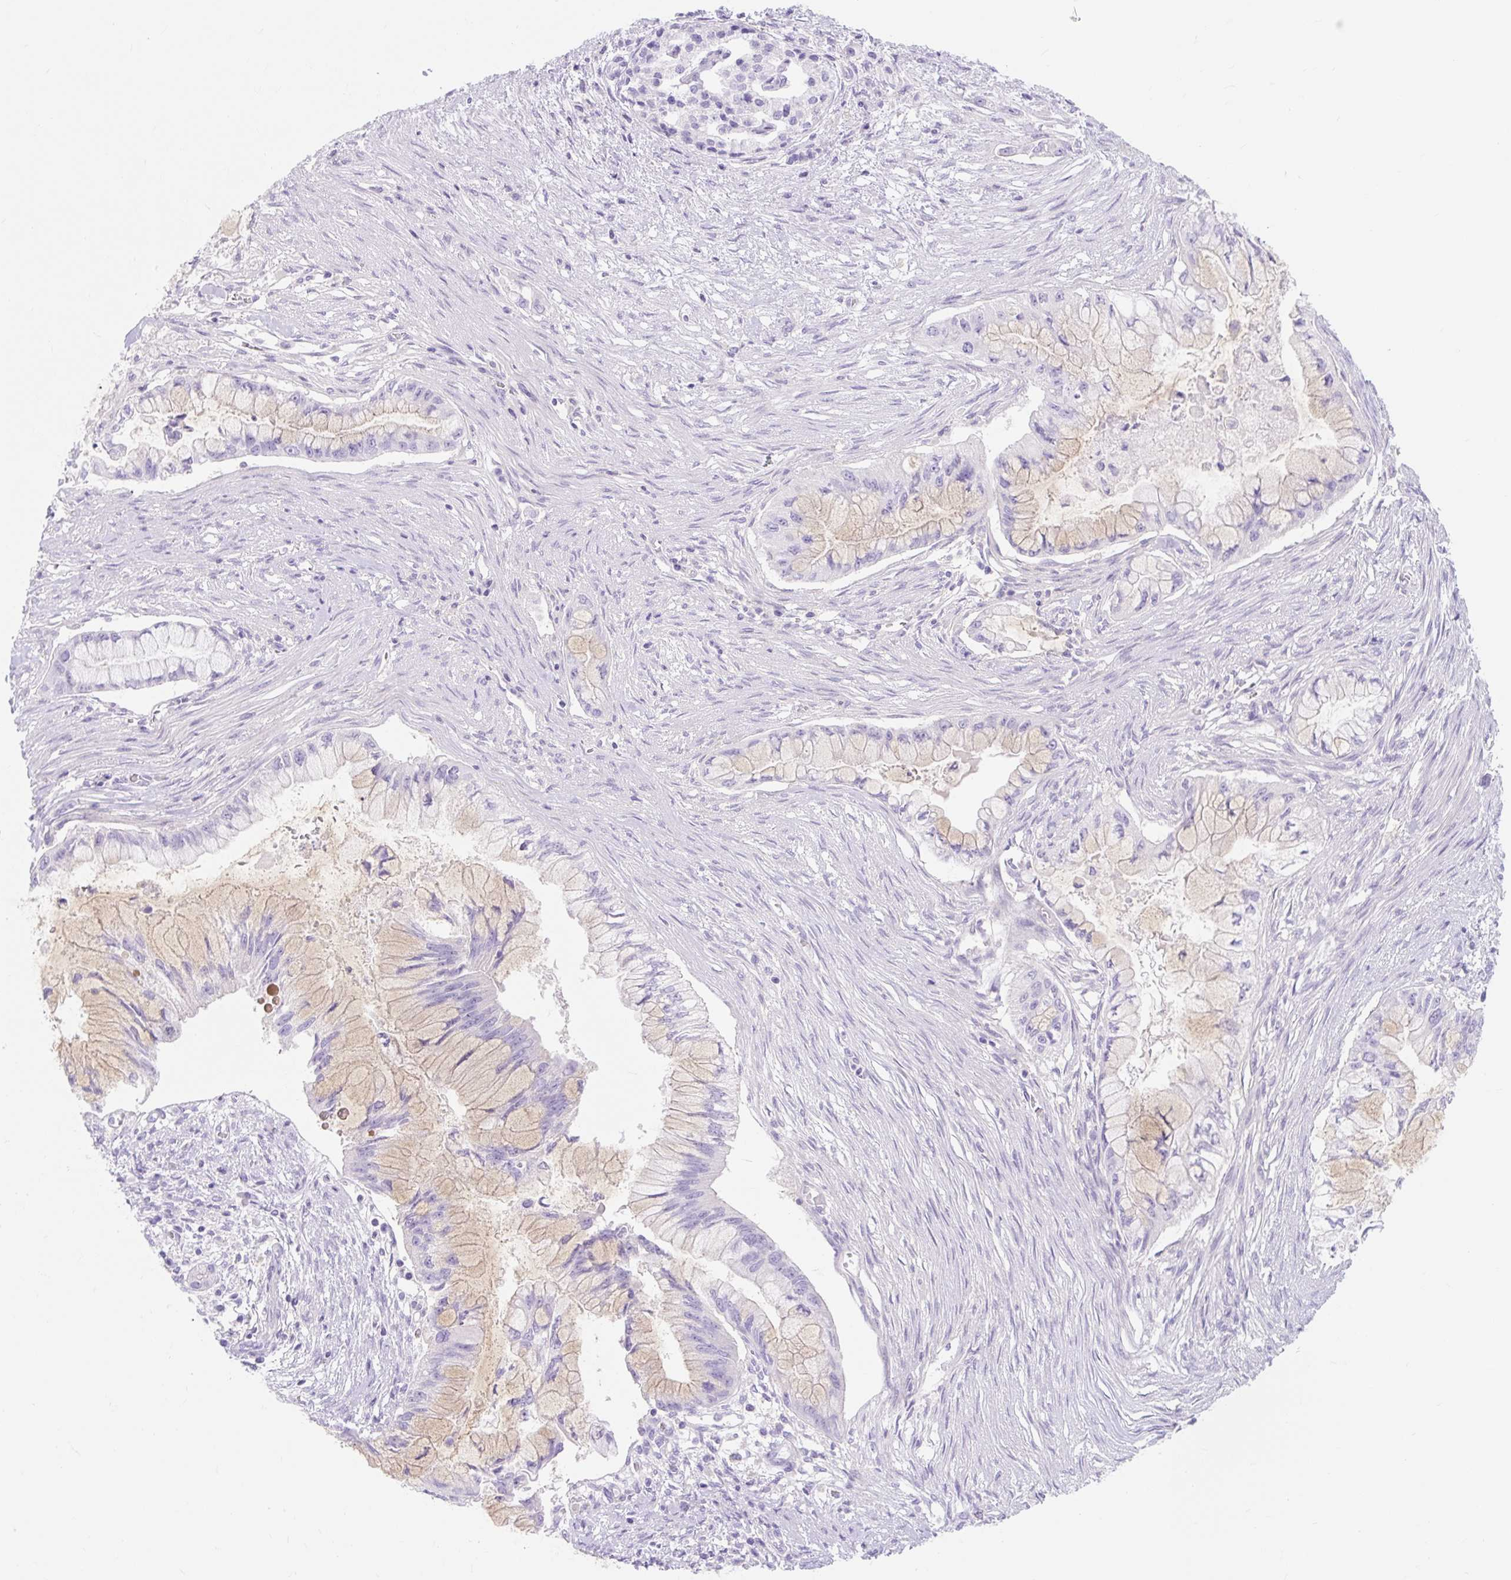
{"staining": {"intensity": "weak", "quantity": "25%-75%", "location": "cytoplasmic/membranous"}, "tissue": "pancreatic cancer", "cell_type": "Tumor cells", "image_type": "cancer", "snomed": [{"axis": "morphology", "description": "Adenocarcinoma, NOS"}, {"axis": "topography", "description": "Pancreas"}], "caption": "Pancreatic adenocarcinoma stained with a protein marker demonstrates weak staining in tumor cells.", "gene": "SLC28A1", "patient": {"sex": "male", "age": 48}}